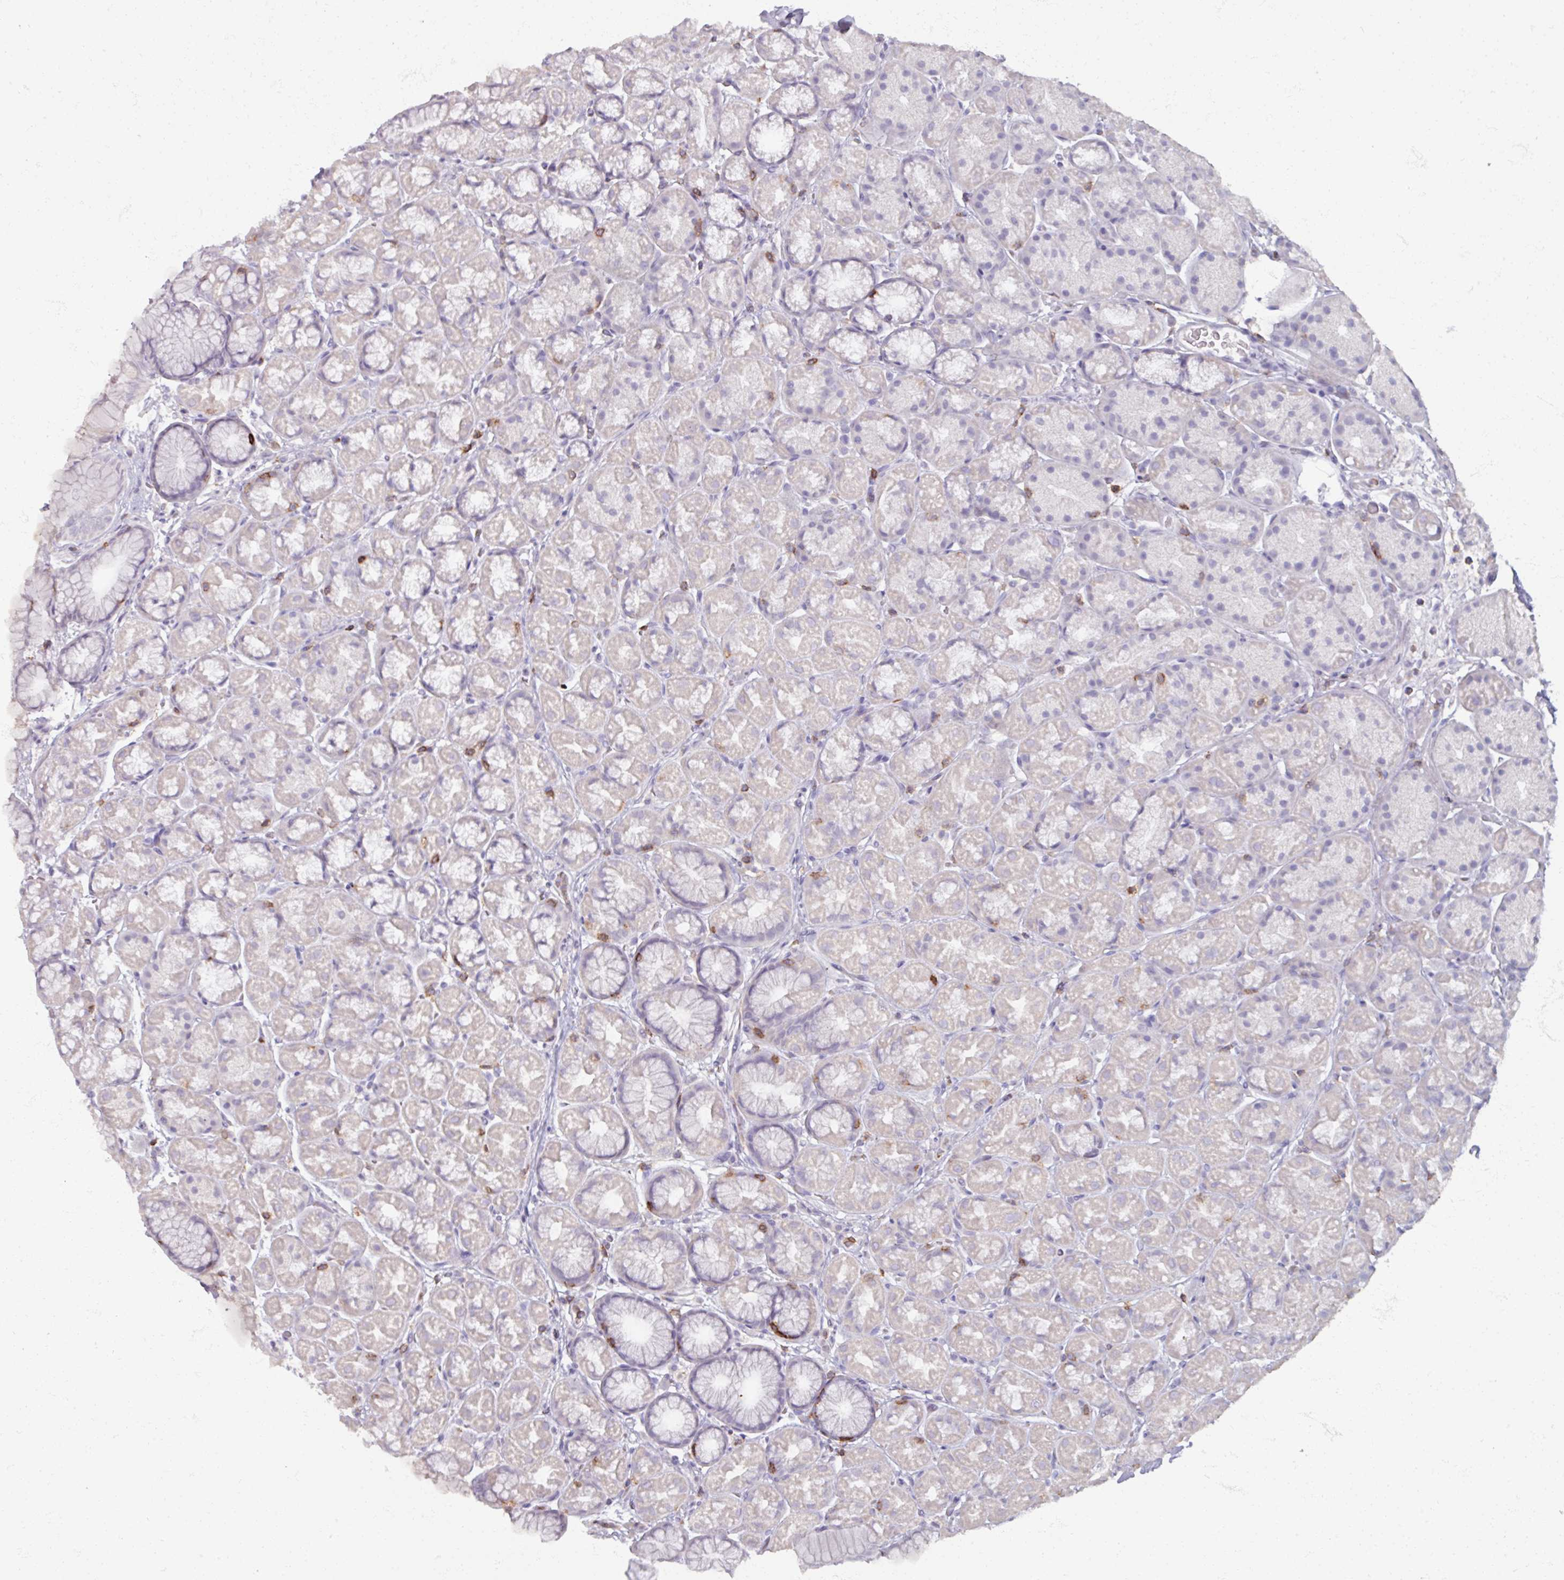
{"staining": {"intensity": "negative", "quantity": "none", "location": "none"}, "tissue": "stomach", "cell_type": "Glandular cells", "image_type": "normal", "snomed": [{"axis": "morphology", "description": "Normal tissue, NOS"}, {"axis": "topography", "description": "Stomach, lower"}], "caption": "IHC of benign human stomach demonstrates no expression in glandular cells. (Immunohistochemistry (ihc), brightfield microscopy, high magnification).", "gene": "PTPRC", "patient": {"sex": "male", "age": 67}}